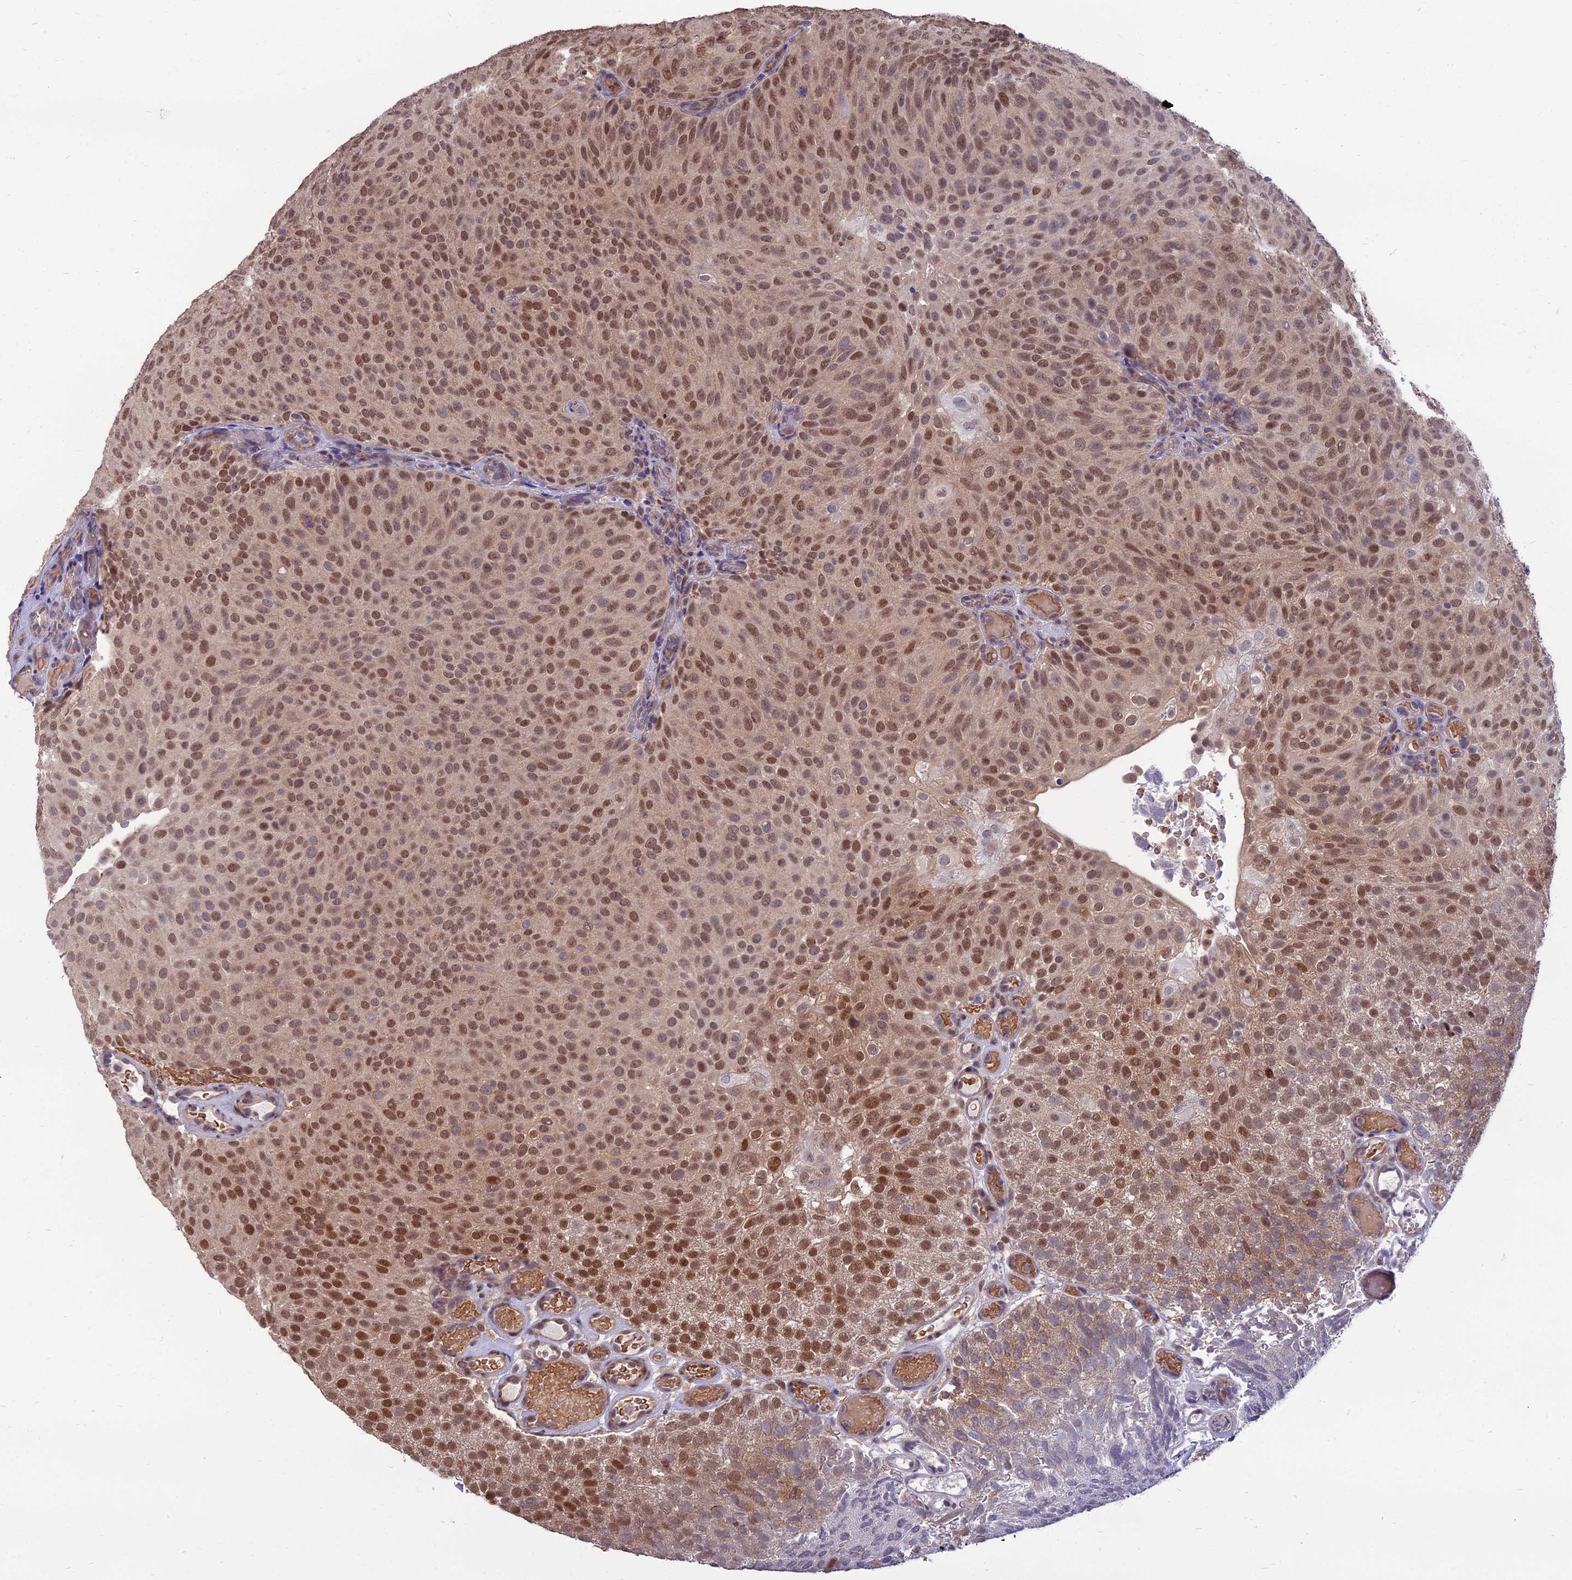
{"staining": {"intensity": "moderate", "quantity": ">75%", "location": "nuclear"}, "tissue": "urothelial cancer", "cell_type": "Tumor cells", "image_type": "cancer", "snomed": [{"axis": "morphology", "description": "Urothelial carcinoma, Low grade"}, {"axis": "topography", "description": "Urinary bladder"}], "caption": "The immunohistochemical stain labels moderate nuclear expression in tumor cells of urothelial cancer tissue. (DAB (3,3'-diaminobenzidine) = brown stain, brightfield microscopy at high magnification).", "gene": "NR4A3", "patient": {"sex": "male", "age": 78}}